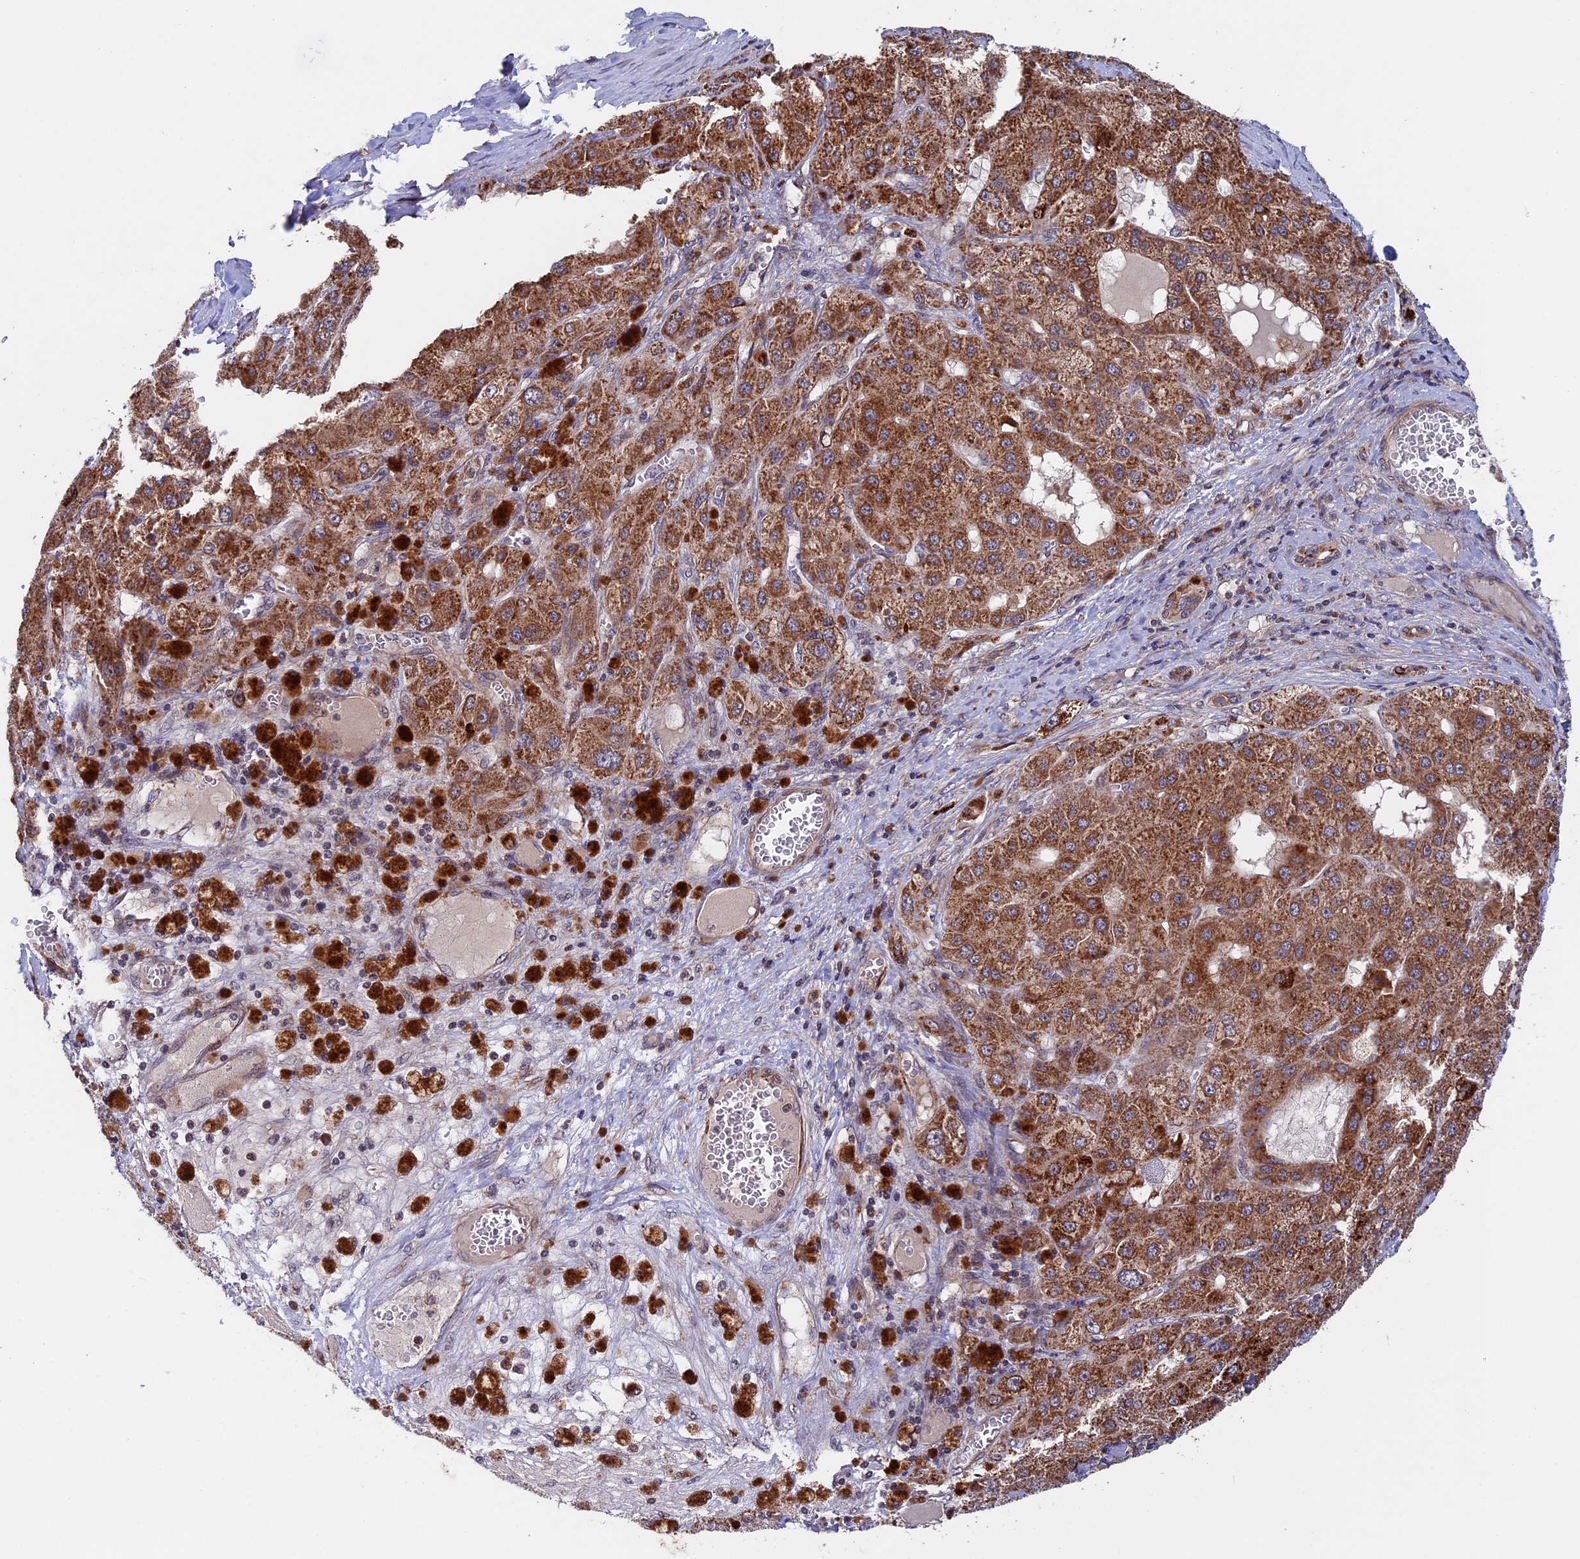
{"staining": {"intensity": "moderate", "quantity": ">75%", "location": "cytoplasmic/membranous"}, "tissue": "liver cancer", "cell_type": "Tumor cells", "image_type": "cancer", "snomed": [{"axis": "morphology", "description": "Carcinoma, Hepatocellular, NOS"}, {"axis": "topography", "description": "Liver"}], "caption": "DAB immunohistochemical staining of hepatocellular carcinoma (liver) exhibits moderate cytoplasmic/membranous protein staining in about >75% of tumor cells.", "gene": "RNF17", "patient": {"sex": "female", "age": 73}}